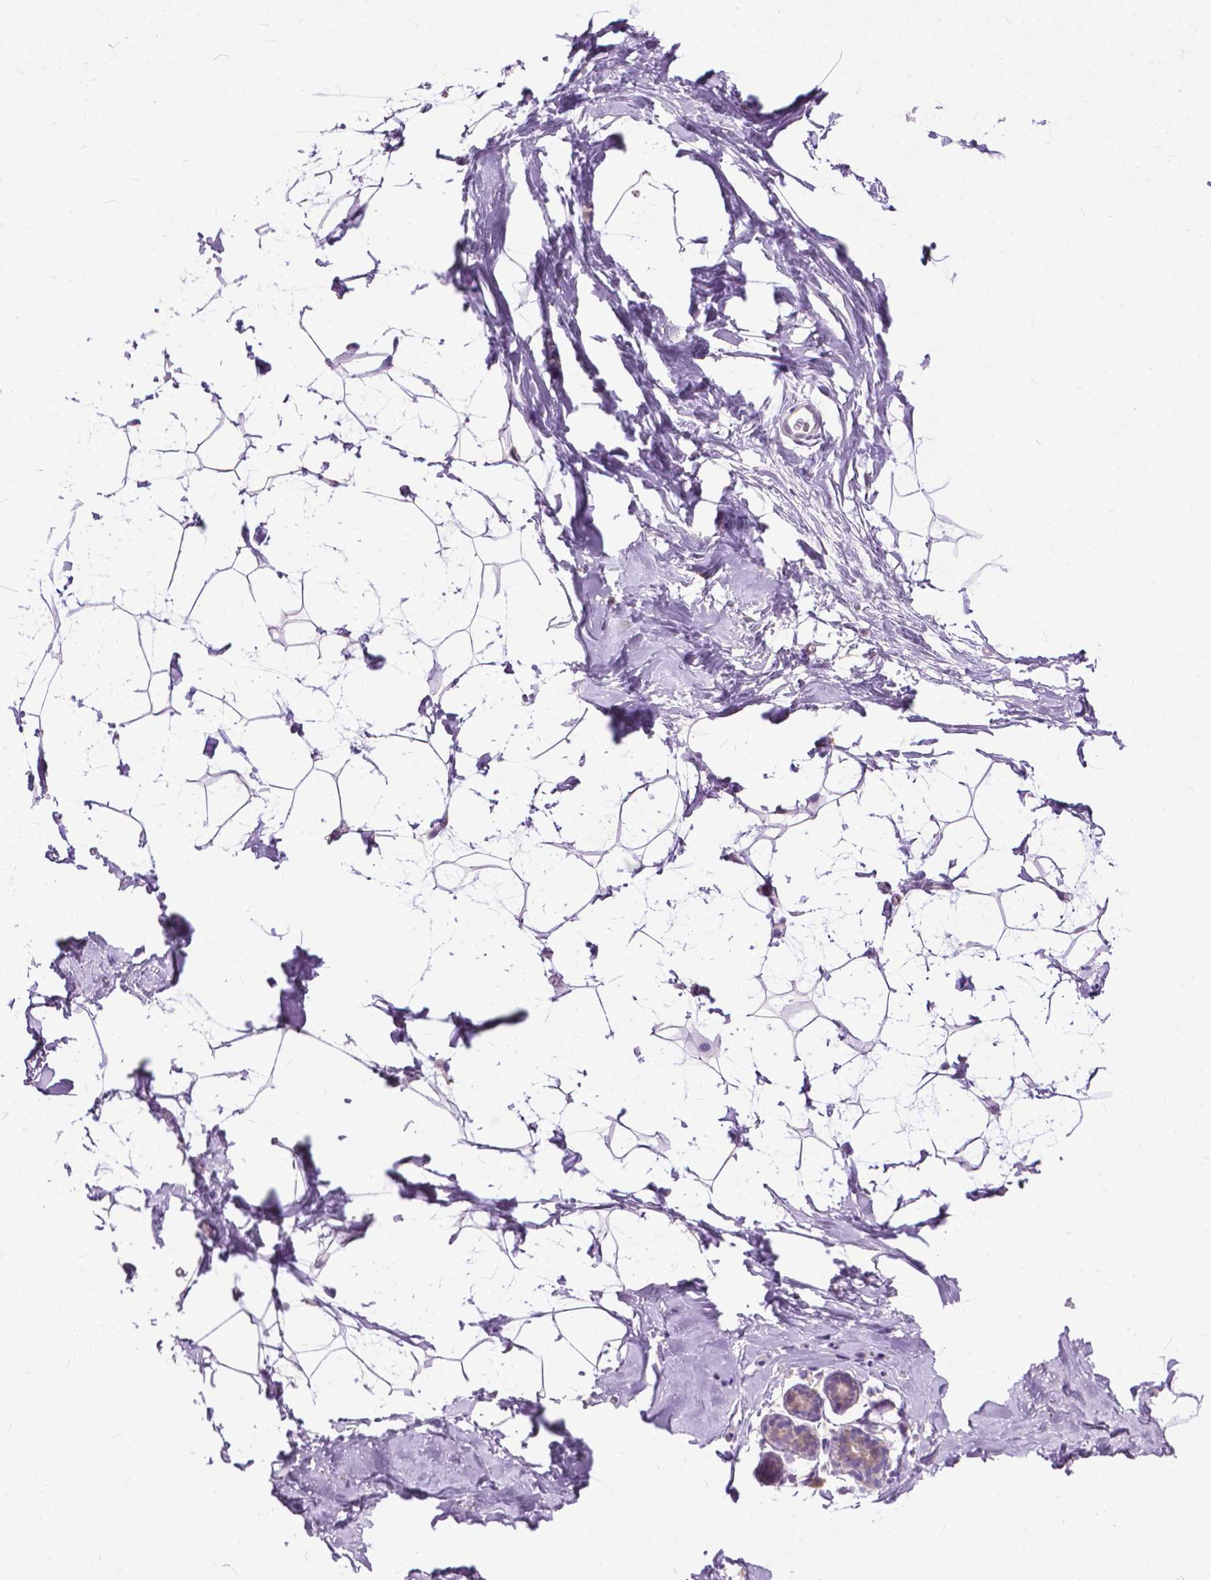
{"staining": {"intensity": "weak", "quantity": "<25%", "location": "cytoplasmic/membranous"}, "tissue": "breast", "cell_type": "Adipocytes", "image_type": "normal", "snomed": [{"axis": "morphology", "description": "Normal tissue, NOS"}, {"axis": "topography", "description": "Breast"}], "caption": "IHC photomicrograph of normal breast: breast stained with DAB (3,3'-diaminobenzidine) demonstrates no significant protein positivity in adipocytes.", "gene": "TTC9B", "patient": {"sex": "female", "age": 32}}